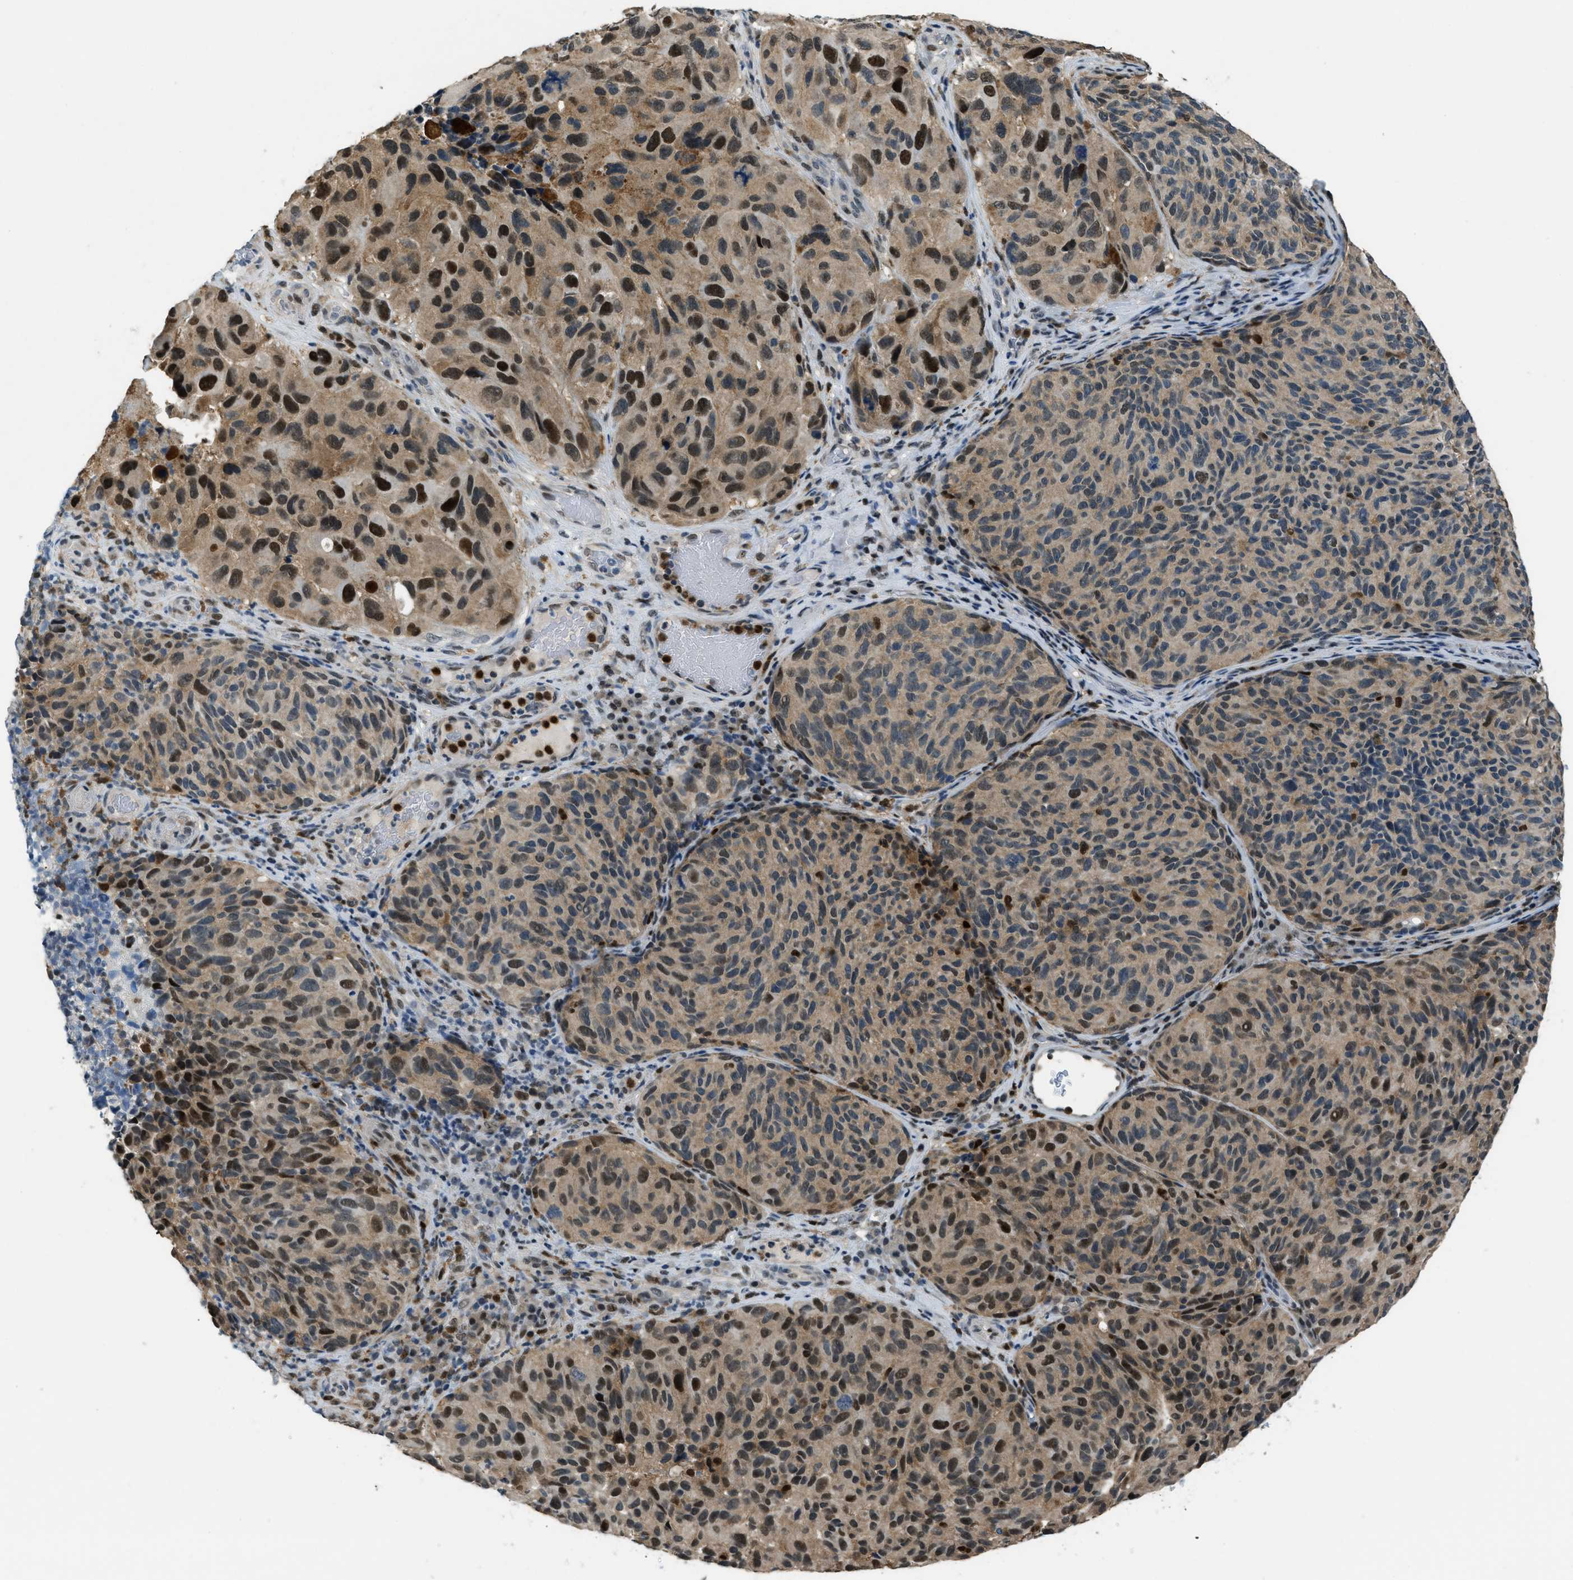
{"staining": {"intensity": "strong", "quantity": "25%-75%", "location": "cytoplasmic/membranous,nuclear"}, "tissue": "melanoma", "cell_type": "Tumor cells", "image_type": "cancer", "snomed": [{"axis": "morphology", "description": "Malignant melanoma, NOS"}, {"axis": "topography", "description": "Skin"}], "caption": "Melanoma tissue exhibits strong cytoplasmic/membranous and nuclear staining in about 25%-75% of tumor cells, visualized by immunohistochemistry.", "gene": "OGFR", "patient": {"sex": "female", "age": 73}}